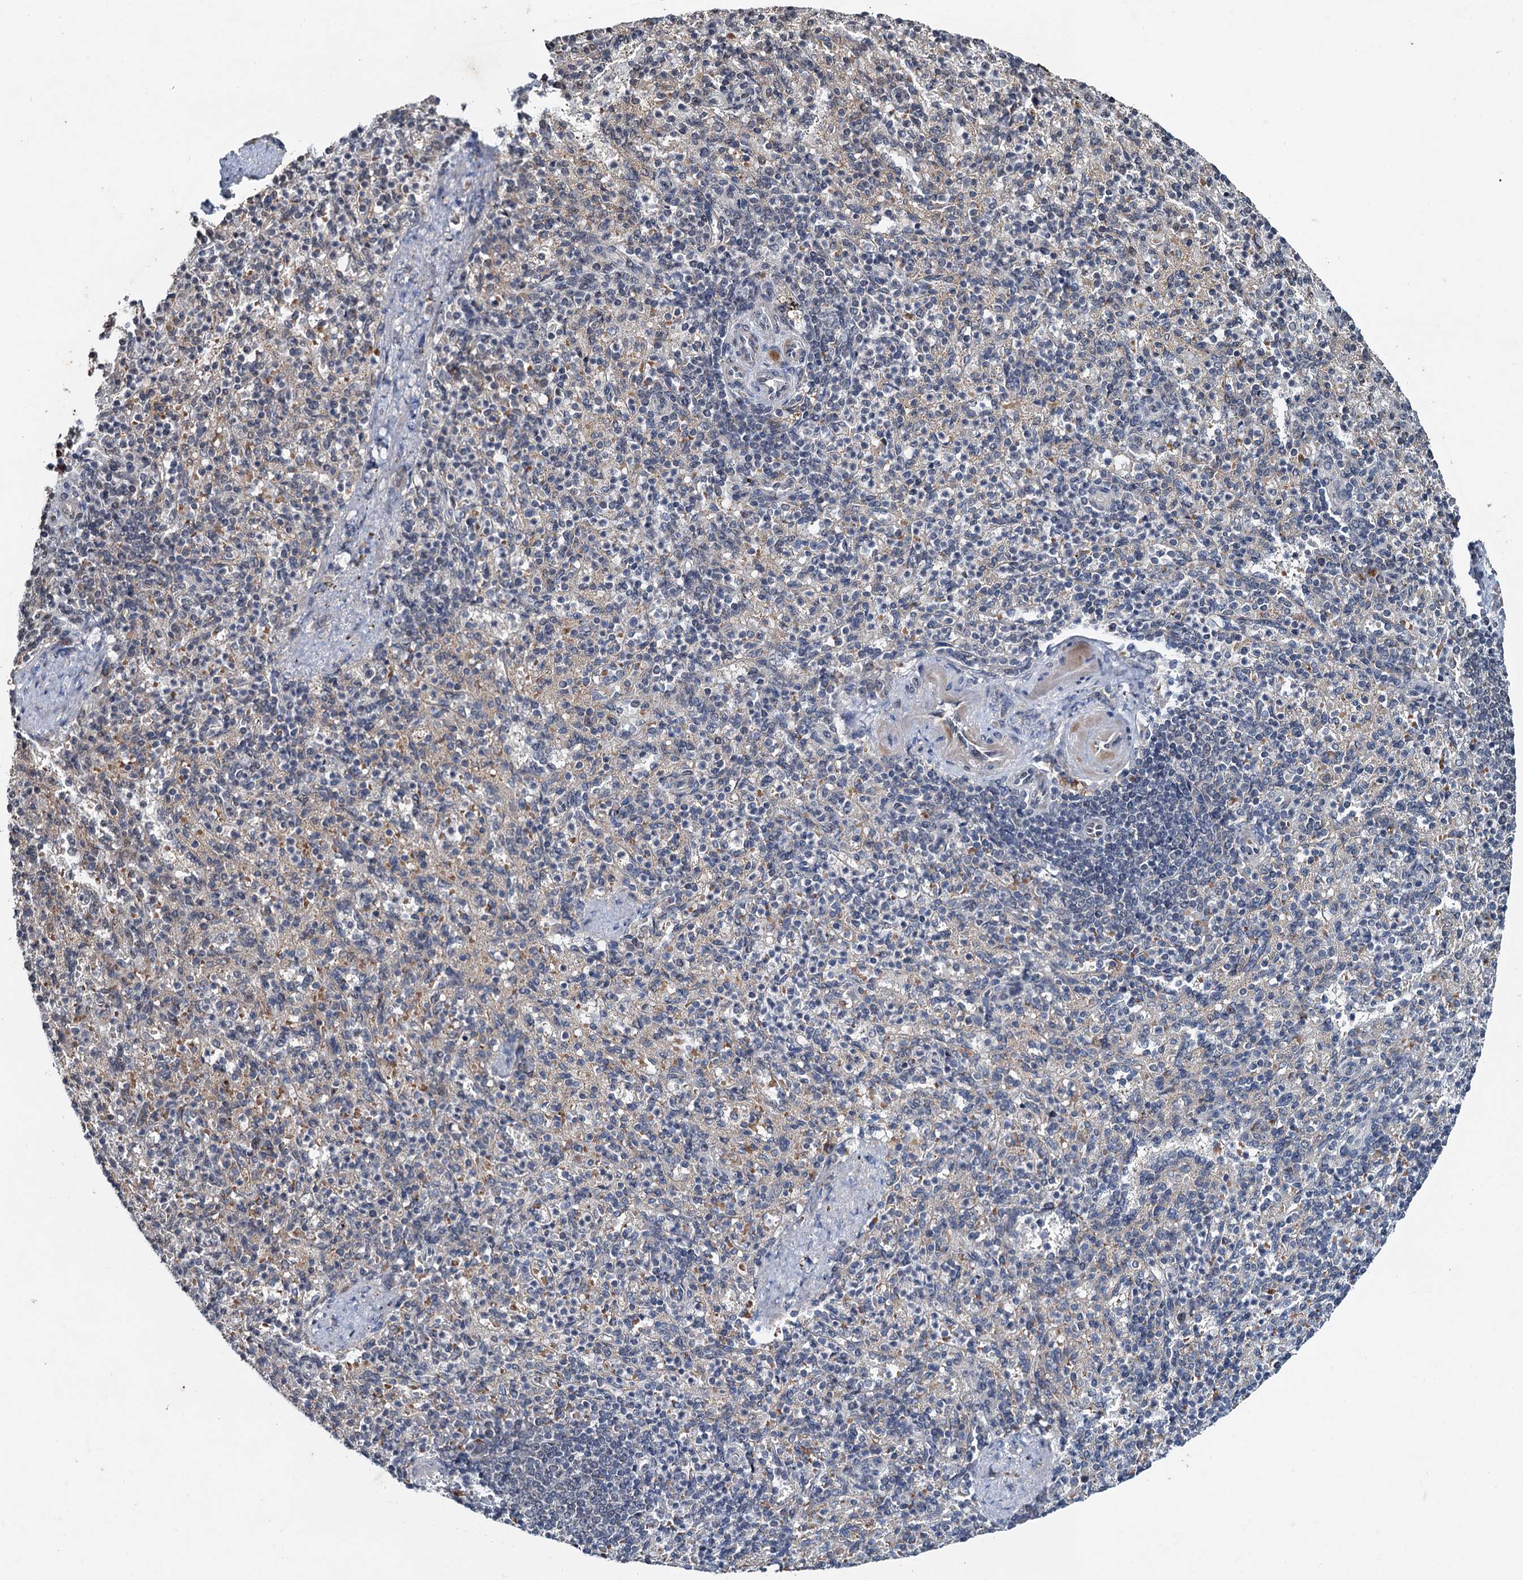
{"staining": {"intensity": "negative", "quantity": "none", "location": "none"}, "tissue": "spleen", "cell_type": "Cells in red pulp", "image_type": "normal", "snomed": [{"axis": "morphology", "description": "Normal tissue, NOS"}, {"axis": "topography", "description": "Spleen"}], "caption": "An immunohistochemistry (IHC) micrograph of unremarkable spleen is shown. There is no staining in cells in red pulp of spleen. (Brightfield microscopy of DAB (3,3'-diaminobenzidine) IHC at high magnification).", "gene": "REP15", "patient": {"sex": "female", "age": 74}}